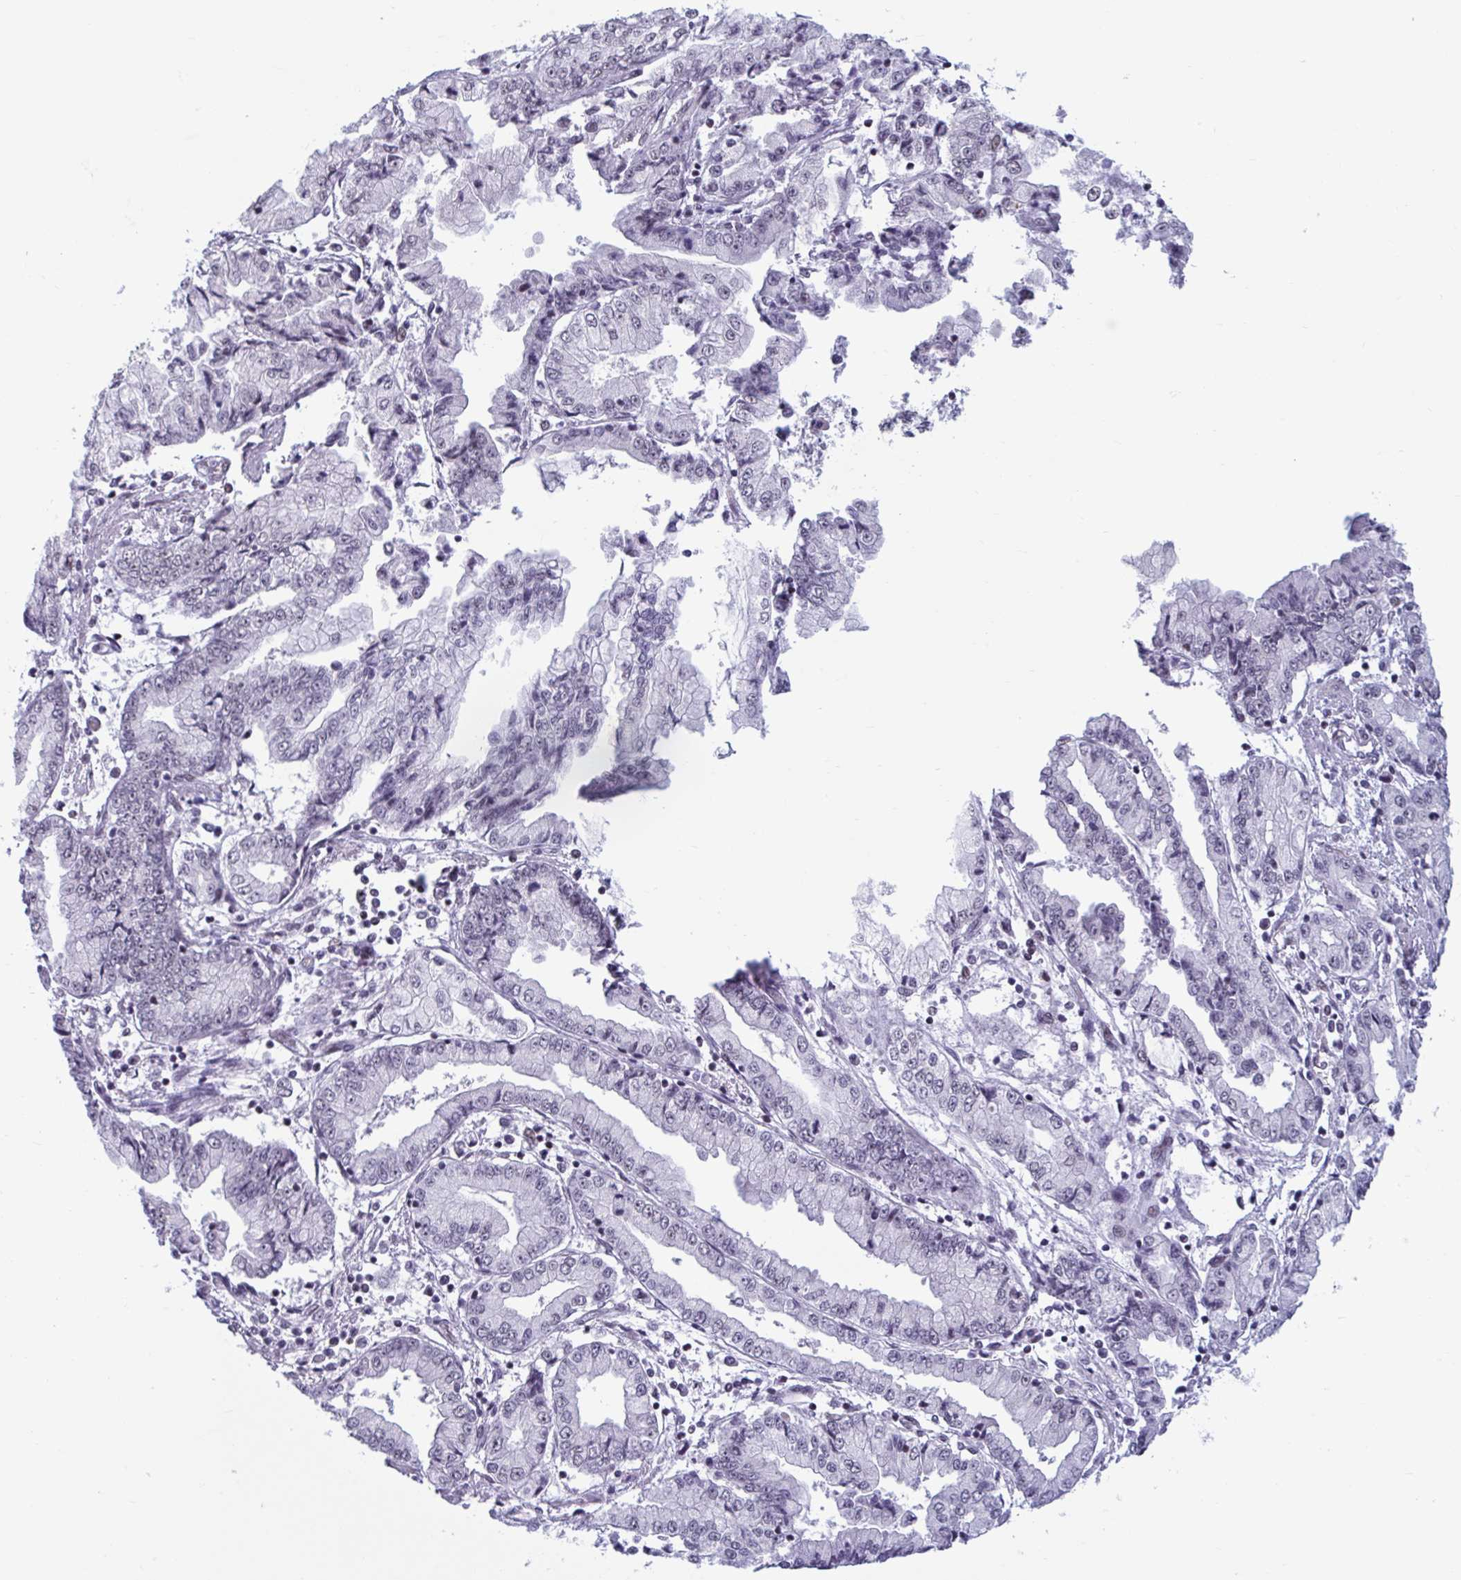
{"staining": {"intensity": "negative", "quantity": "none", "location": "none"}, "tissue": "stomach cancer", "cell_type": "Tumor cells", "image_type": "cancer", "snomed": [{"axis": "morphology", "description": "Adenocarcinoma, NOS"}, {"axis": "topography", "description": "Stomach, upper"}], "caption": "This is an immunohistochemistry (IHC) photomicrograph of stomach adenocarcinoma. There is no positivity in tumor cells.", "gene": "HSD17B6", "patient": {"sex": "female", "age": 74}}